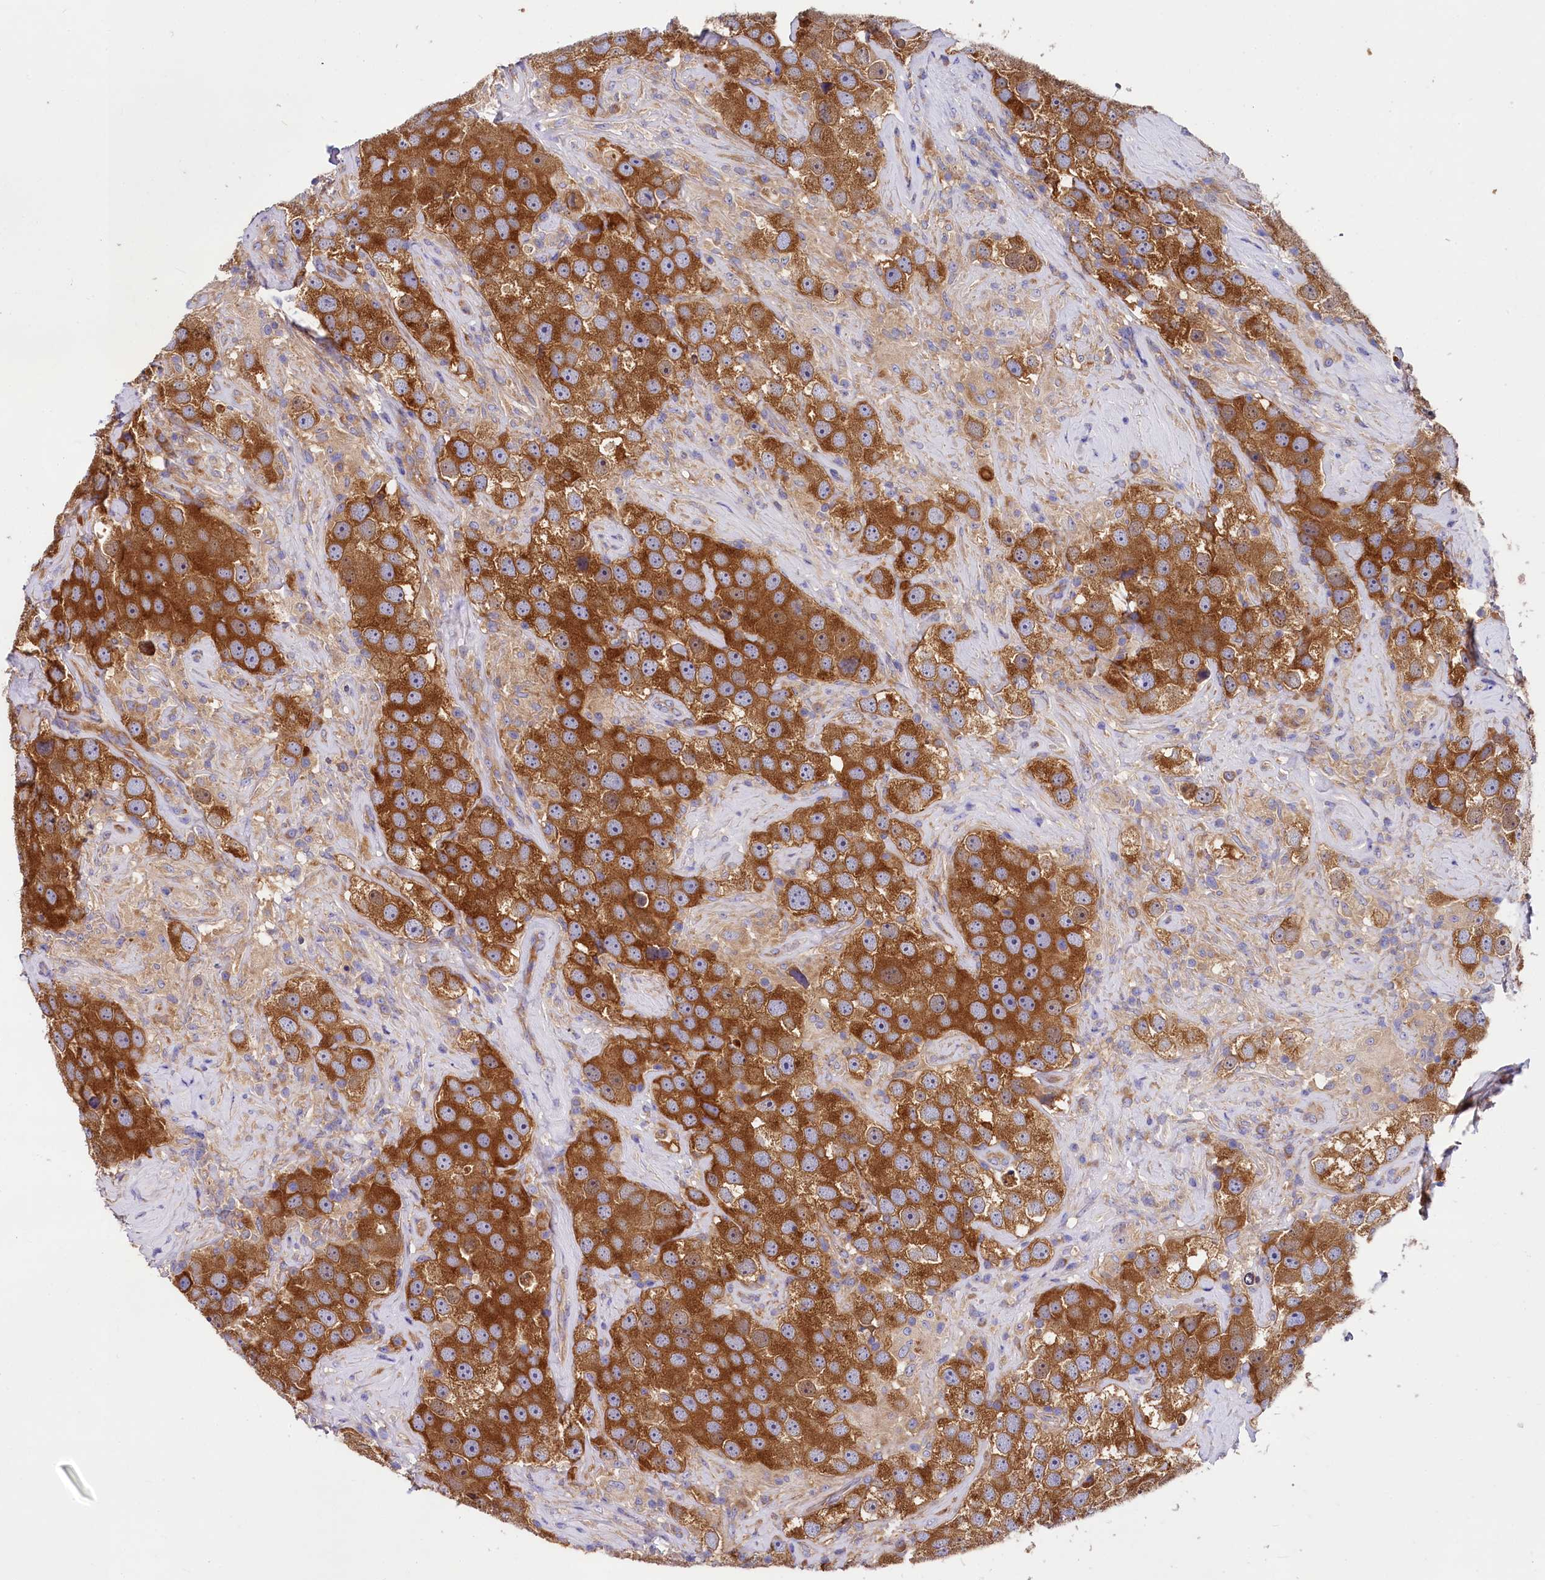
{"staining": {"intensity": "strong", "quantity": ">75%", "location": "cytoplasmic/membranous"}, "tissue": "testis cancer", "cell_type": "Tumor cells", "image_type": "cancer", "snomed": [{"axis": "morphology", "description": "Seminoma, NOS"}, {"axis": "topography", "description": "Testis"}], "caption": "Immunohistochemistry (IHC) staining of seminoma (testis), which shows high levels of strong cytoplasmic/membranous positivity in about >75% of tumor cells indicating strong cytoplasmic/membranous protein positivity. The staining was performed using DAB (3,3'-diaminobenzidine) (brown) for protein detection and nuclei were counterstained in hematoxylin (blue).", "gene": "QARS1", "patient": {"sex": "male", "age": 49}}